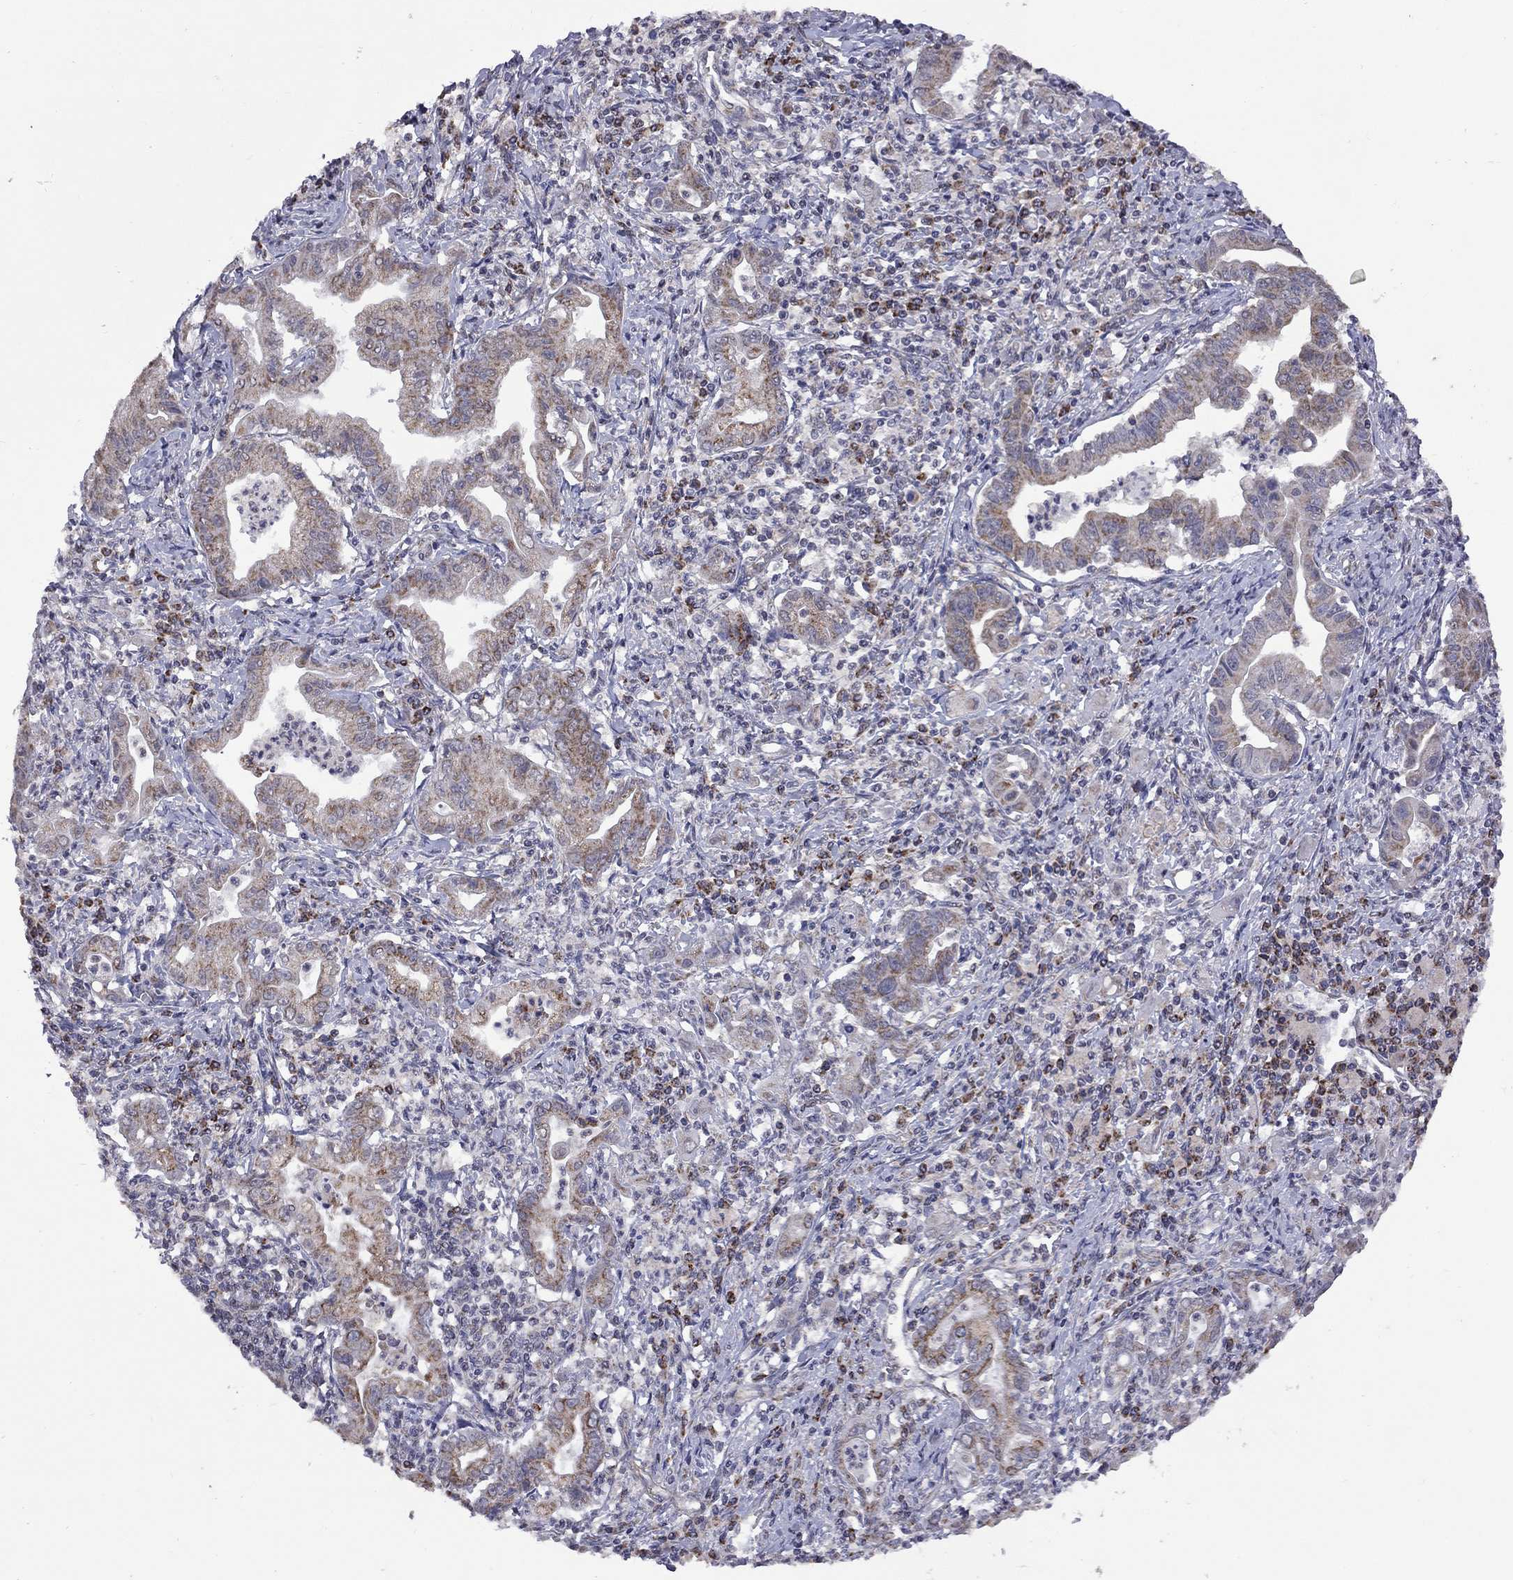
{"staining": {"intensity": "moderate", "quantity": ">75%", "location": "cytoplasmic/membranous"}, "tissue": "stomach cancer", "cell_type": "Tumor cells", "image_type": "cancer", "snomed": [{"axis": "morphology", "description": "Adenocarcinoma, NOS"}, {"axis": "topography", "description": "Stomach, upper"}], "caption": "Adenocarcinoma (stomach) tissue displays moderate cytoplasmic/membranous positivity in about >75% of tumor cells, visualized by immunohistochemistry.", "gene": "NDUFB1", "patient": {"sex": "female", "age": 79}}